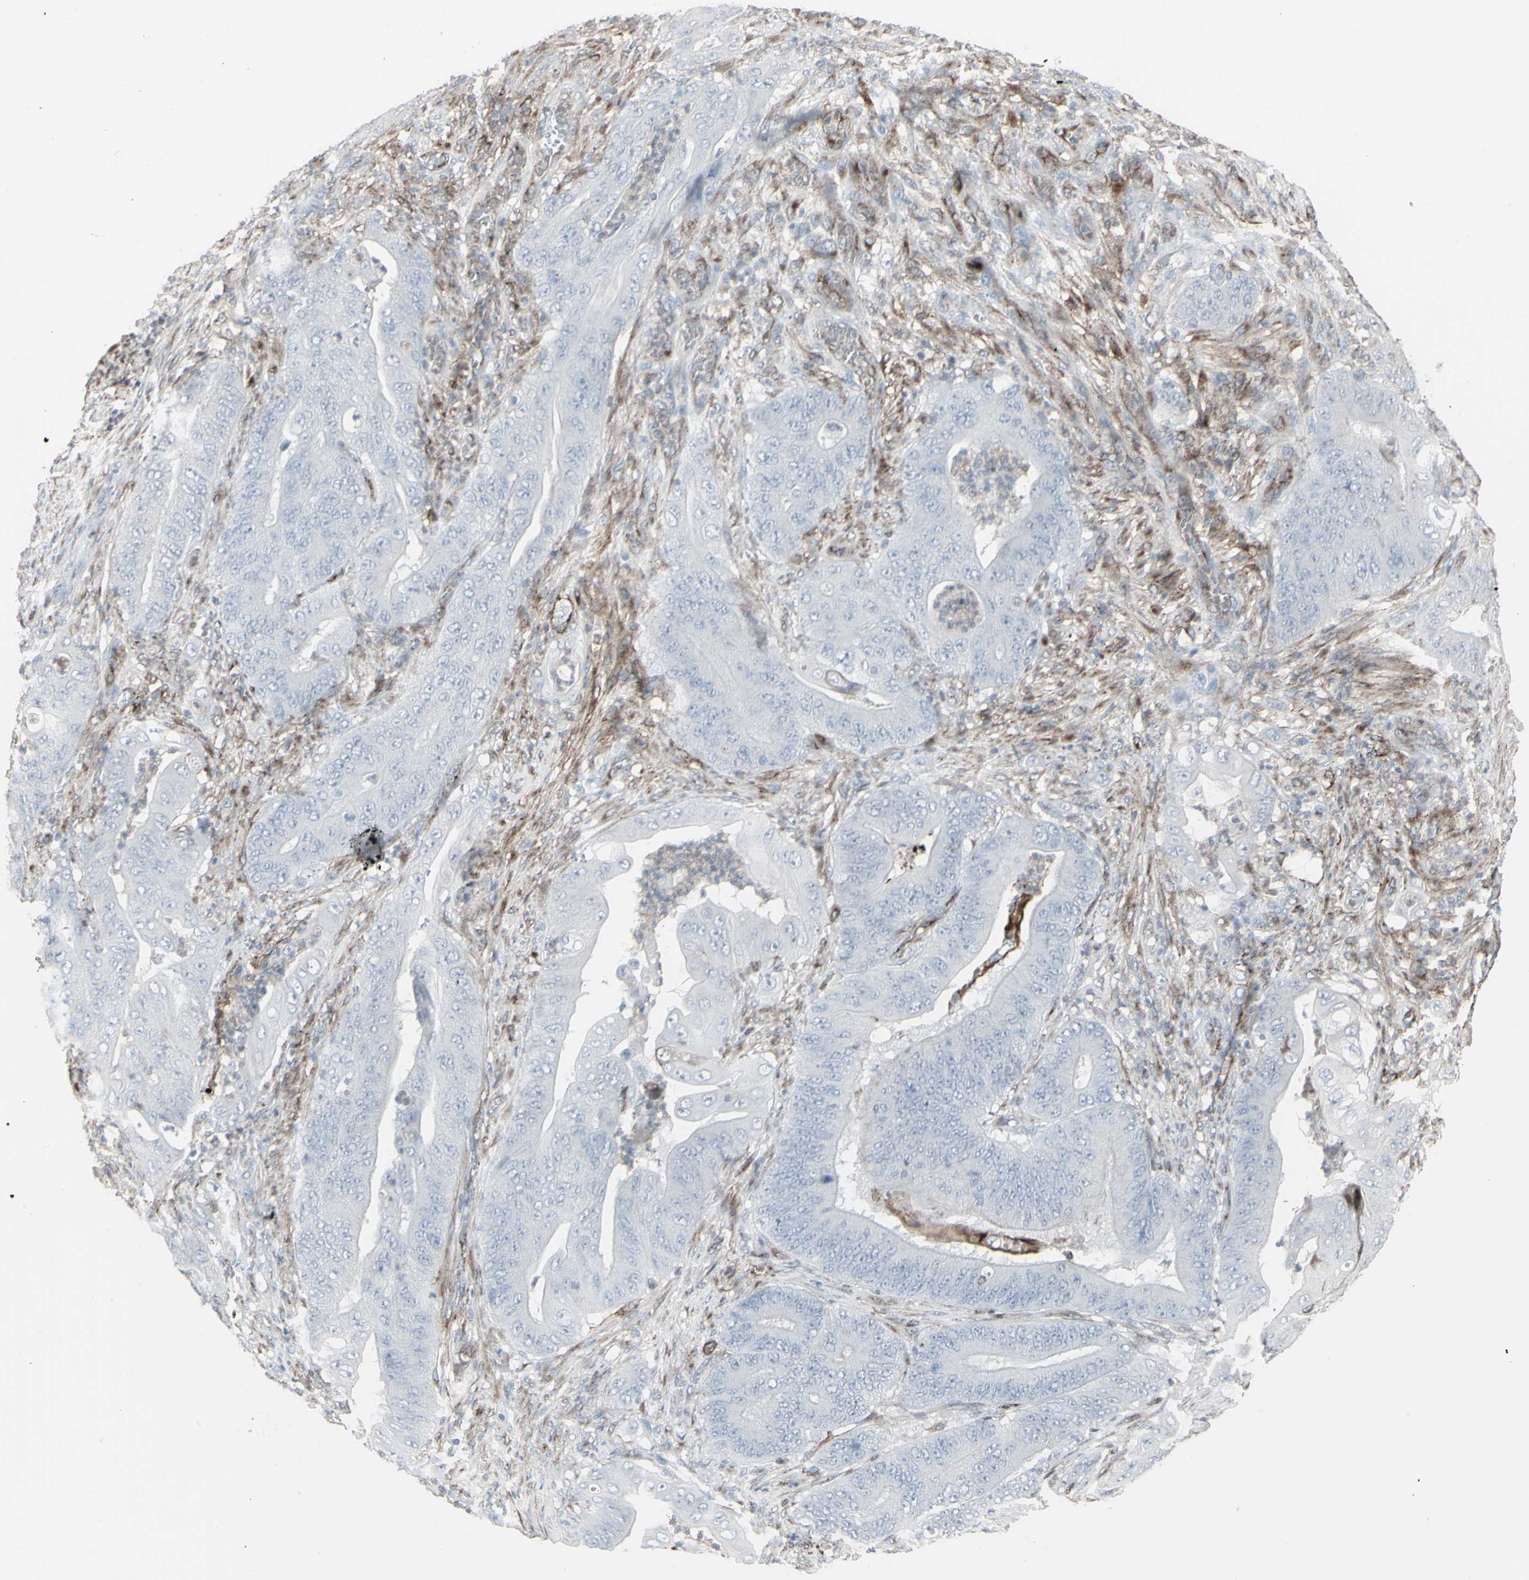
{"staining": {"intensity": "negative", "quantity": "none", "location": "none"}, "tissue": "stomach cancer", "cell_type": "Tumor cells", "image_type": "cancer", "snomed": [{"axis": "morphology", "description": "Adenocarcinoma, NOS"}, {"axis": "topography", "description": "Stomach"}], "caption": "DAB (3,3'-diaminobenzidine) immunohistochemical staining of stomach adenocarcinoma reveals no significant positivity in tumor cells.", "gene": "GJA1", "patient": {"sex": "female", "age": 73}}